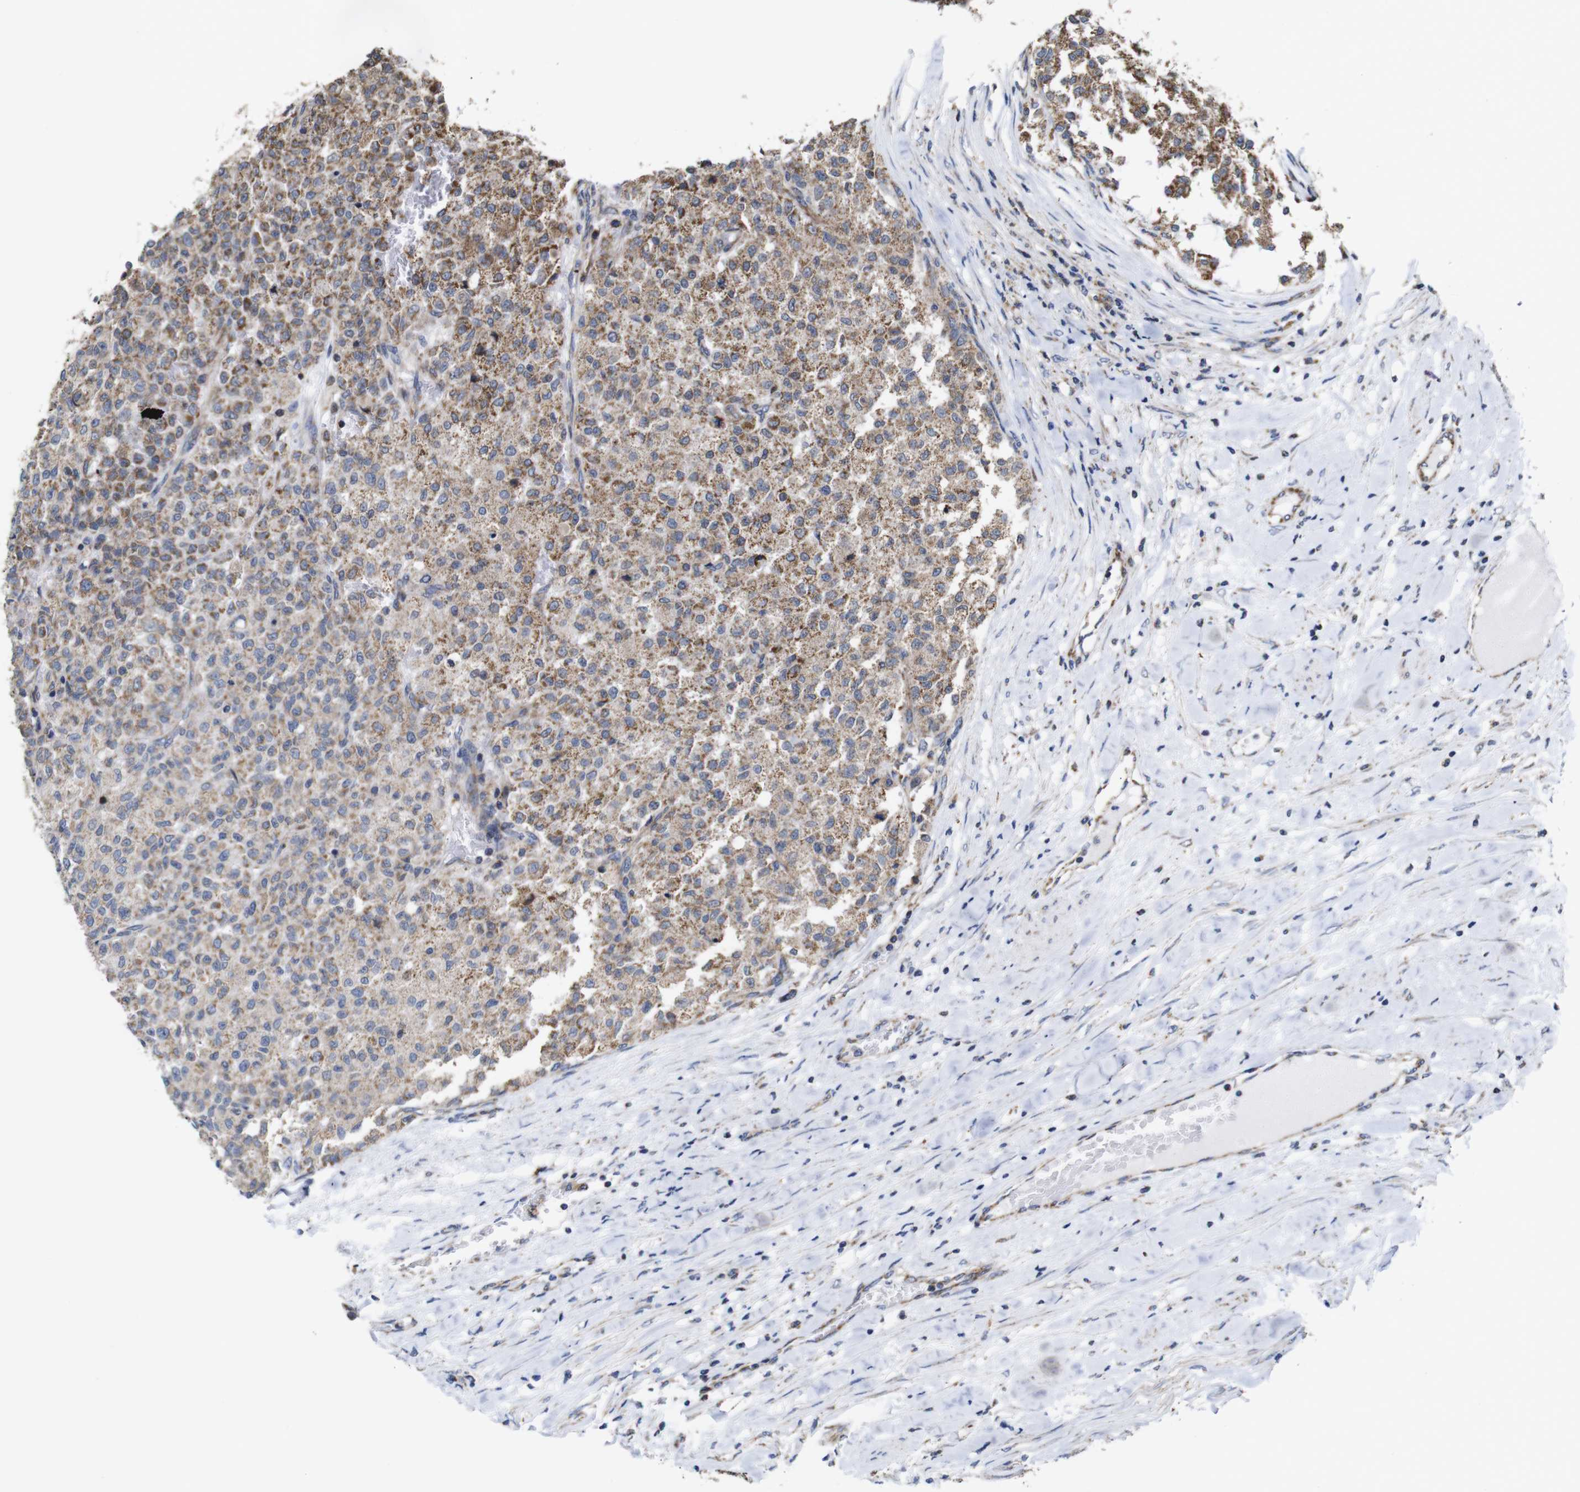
{"staining": {"intensity": "moderate", "quantity": ">75%", "location": "cytoplasmic/membranous"}, "tissue": "testis cancer", "cell_type": "Tumor cells", "image_type": "cancer", "snomed": [{"axis": "morphology", "description": "Seminoma, NOS"}, {"axis": "topography", "description": "Testis"}], "caption": "Tumor cells display moderate cytoplasmic/membranous staining in about >75% of cells in seminoma (testis).", "gene": "C17orf80", "patient": {"sex": "male", "age": 59}}